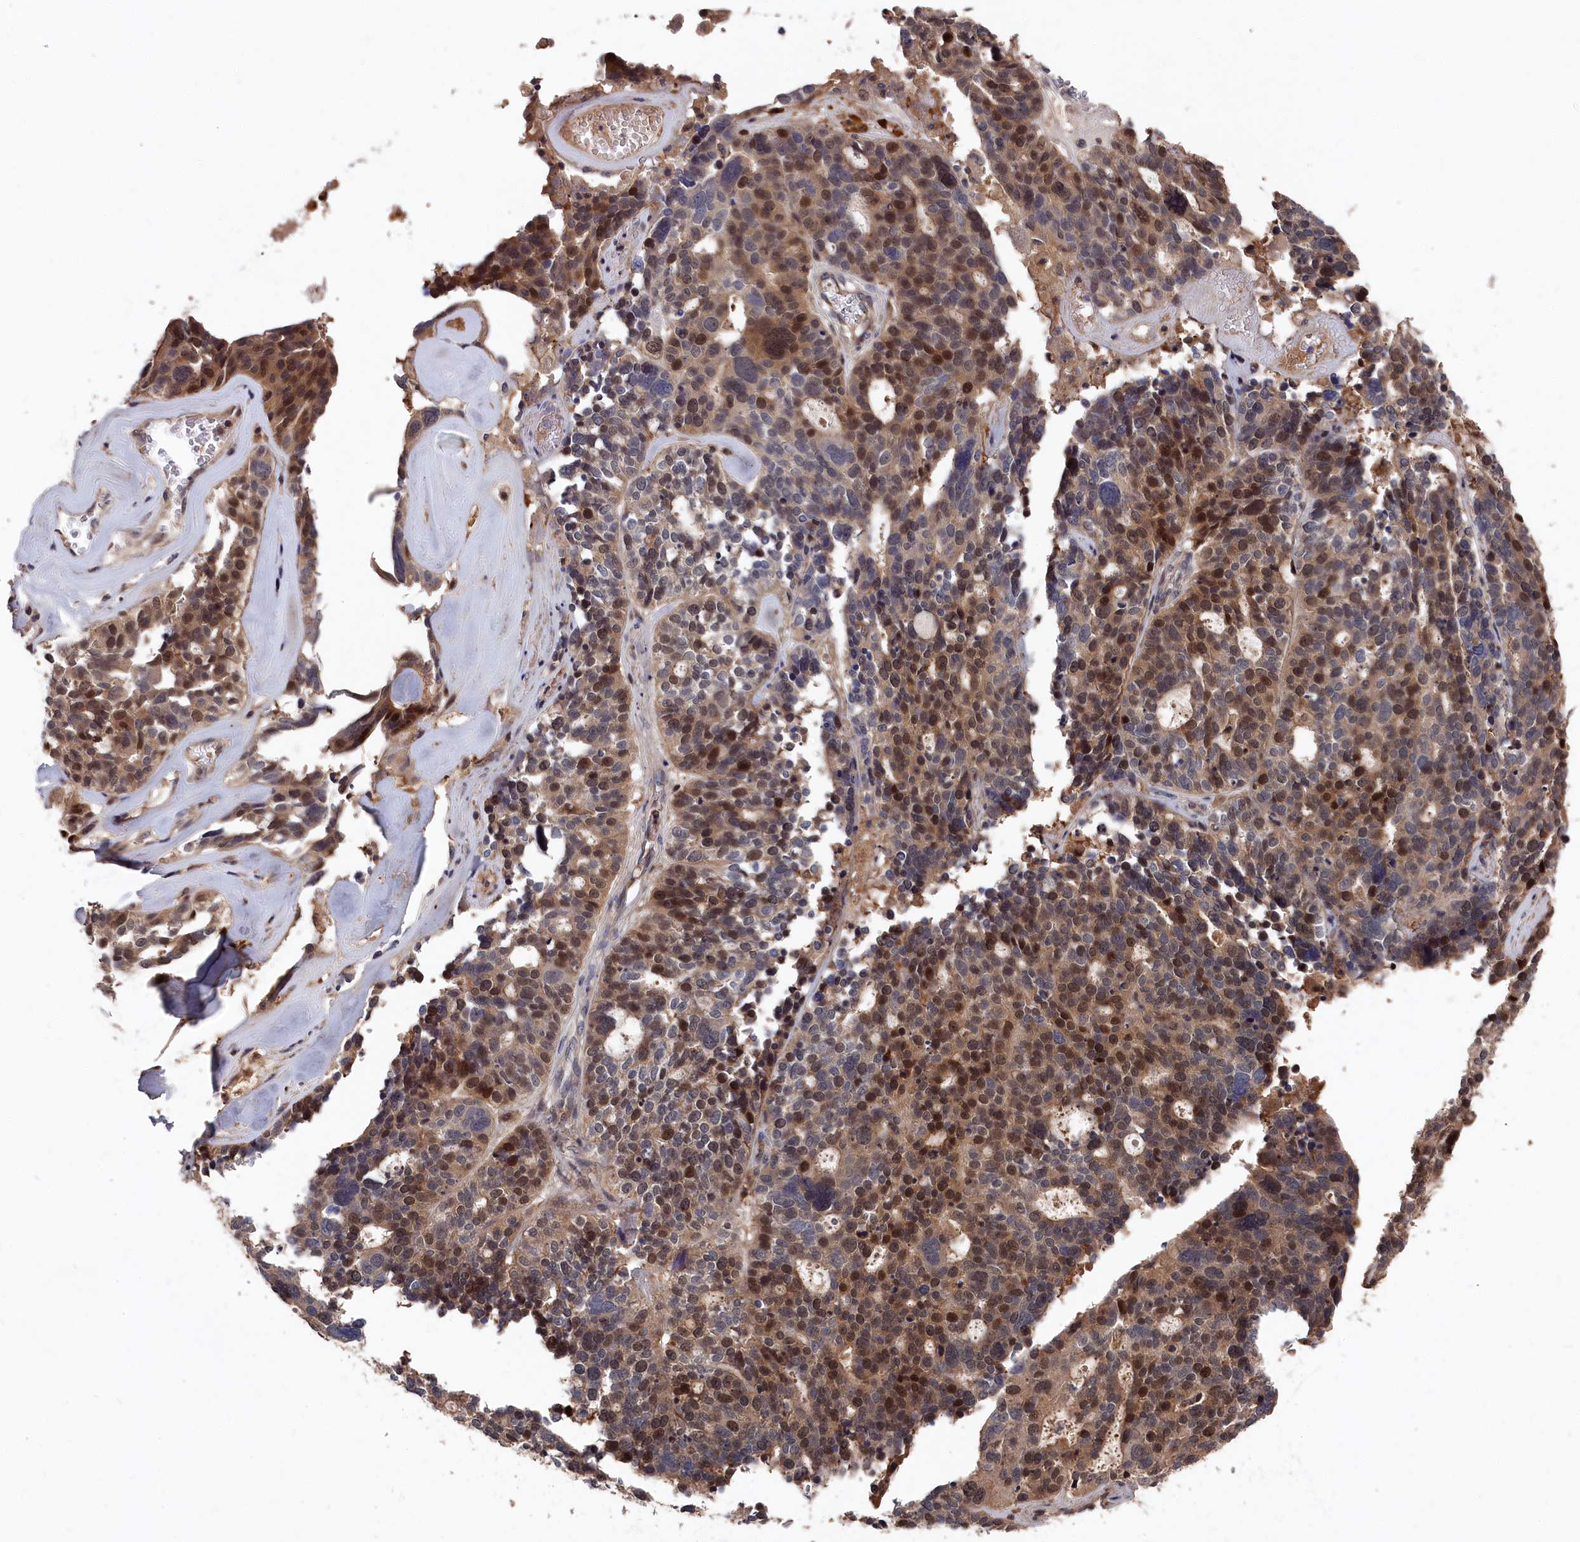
{"staining": {"intensity": "moderate", "quantity": "25%-75%", "location": "nuclear"}, "tissue": "ovarian cancer", "cell_type": "Tumor cells", "image_type": "cancer", "snomed": [{"axis": "morphology", "description": "Cystadenocarcinoma, serous, NOS"}, {"axis": "topography", "description": "Ovary"}], "caption": "The immunohistochemical stain highlights moderate nuclear positivity in tumor cells of serous cystadenocarcinoma (ovarian) tissue.", "gene": "RMI2", "patient": {"sex": "female", "age": 59}}